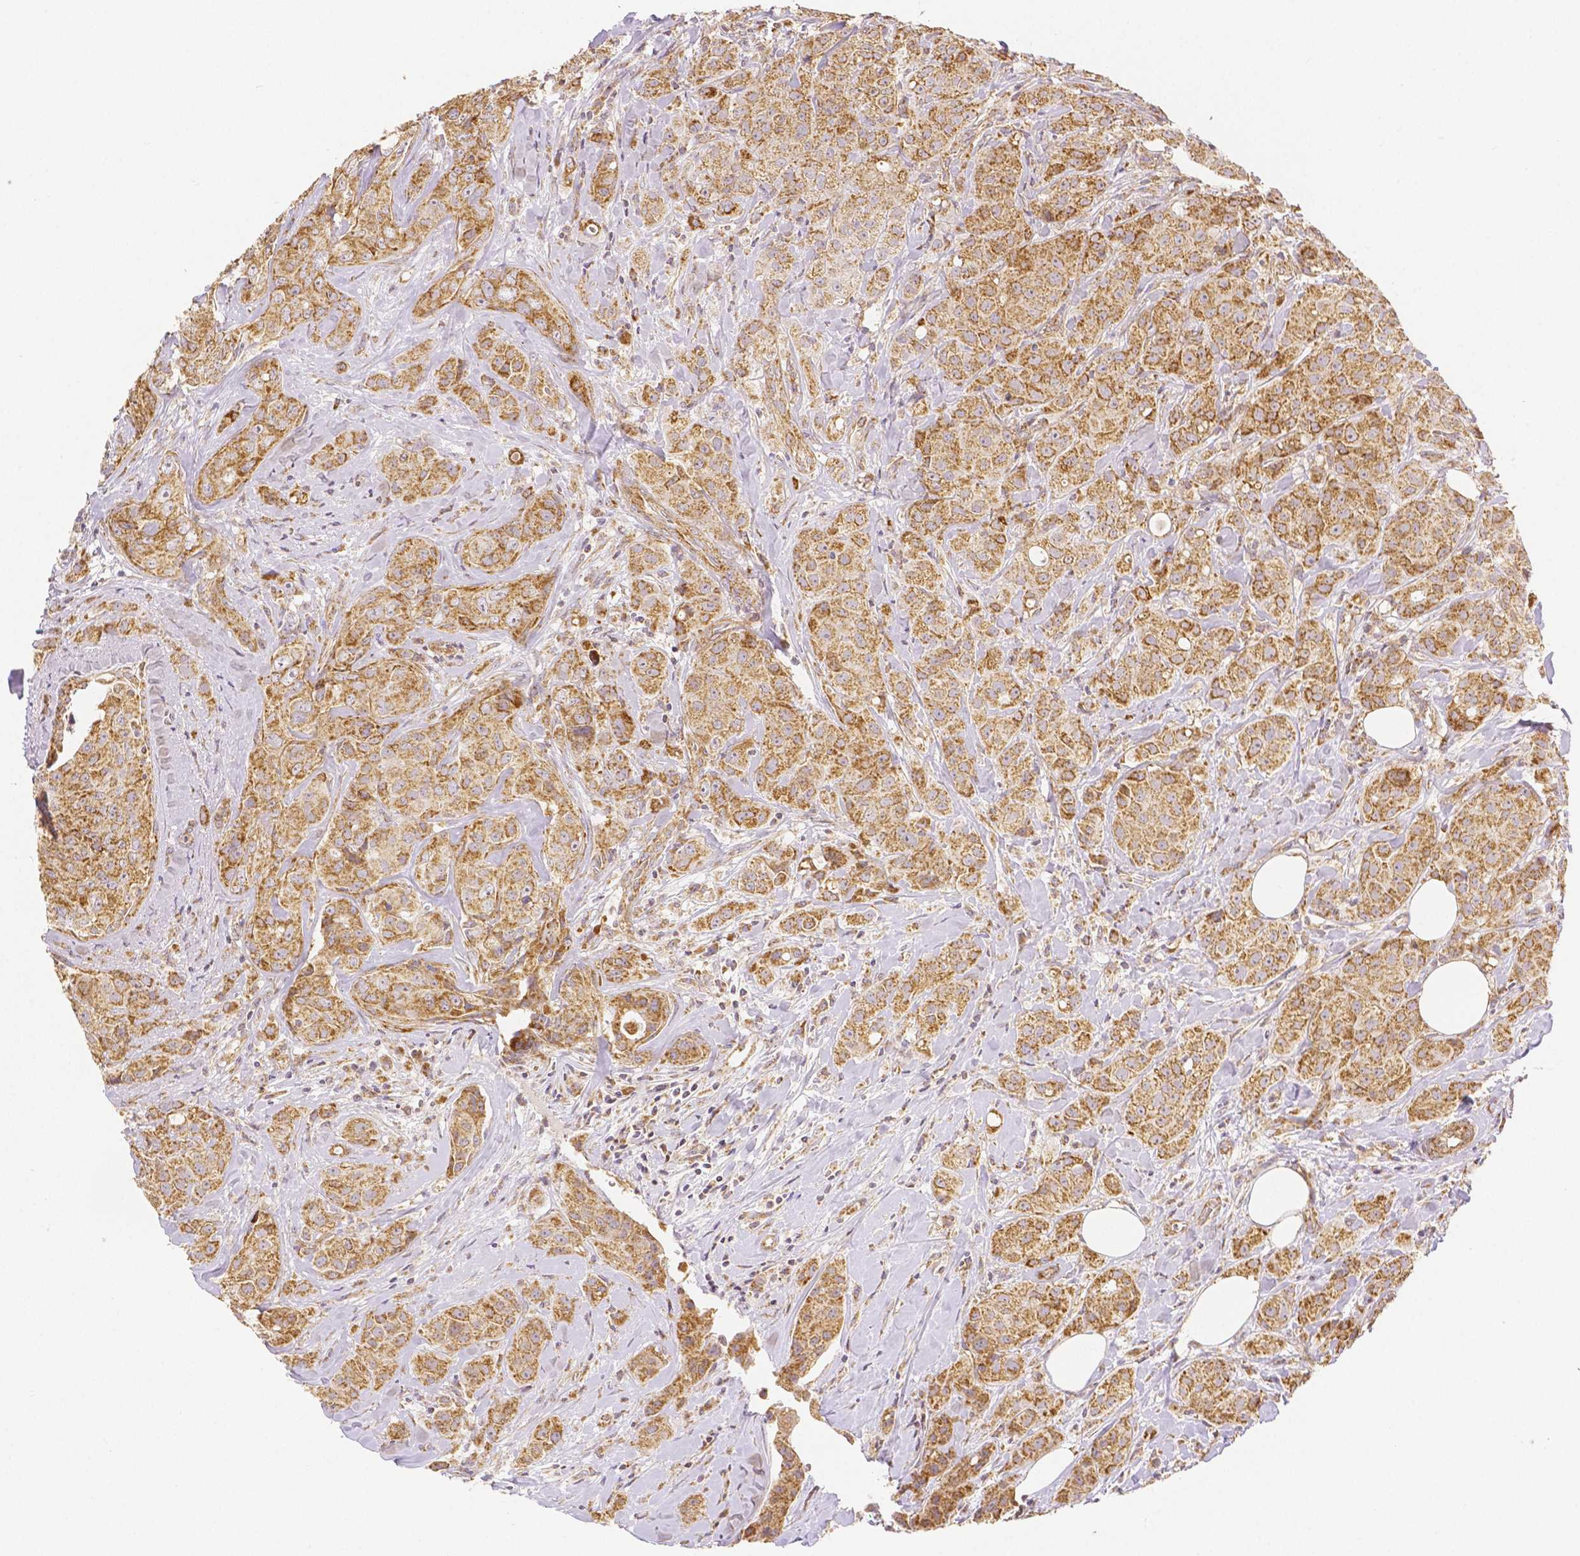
{"staining": {"intensity": "moderate", "quantity": ">75%", "location": "cytoplasmic/membranous"}, "tissue": "breast cancer", "cell_type": "Tumor cells", "image_type": "cancer", "snomed": [{"axis": "morphology", "description": "Duct carcinoma"}, {"axis": "topography", "description": "Breast"}], "caption": "About >75% of tumor cells in infiltrating ductal carcinoma (breast) display moderate cytoplasmic/membranous protein staining as visualized by brown immunohistochemical staining.", "gene": "RHOT1", "patient": {"sex": "female", "age": 43}}